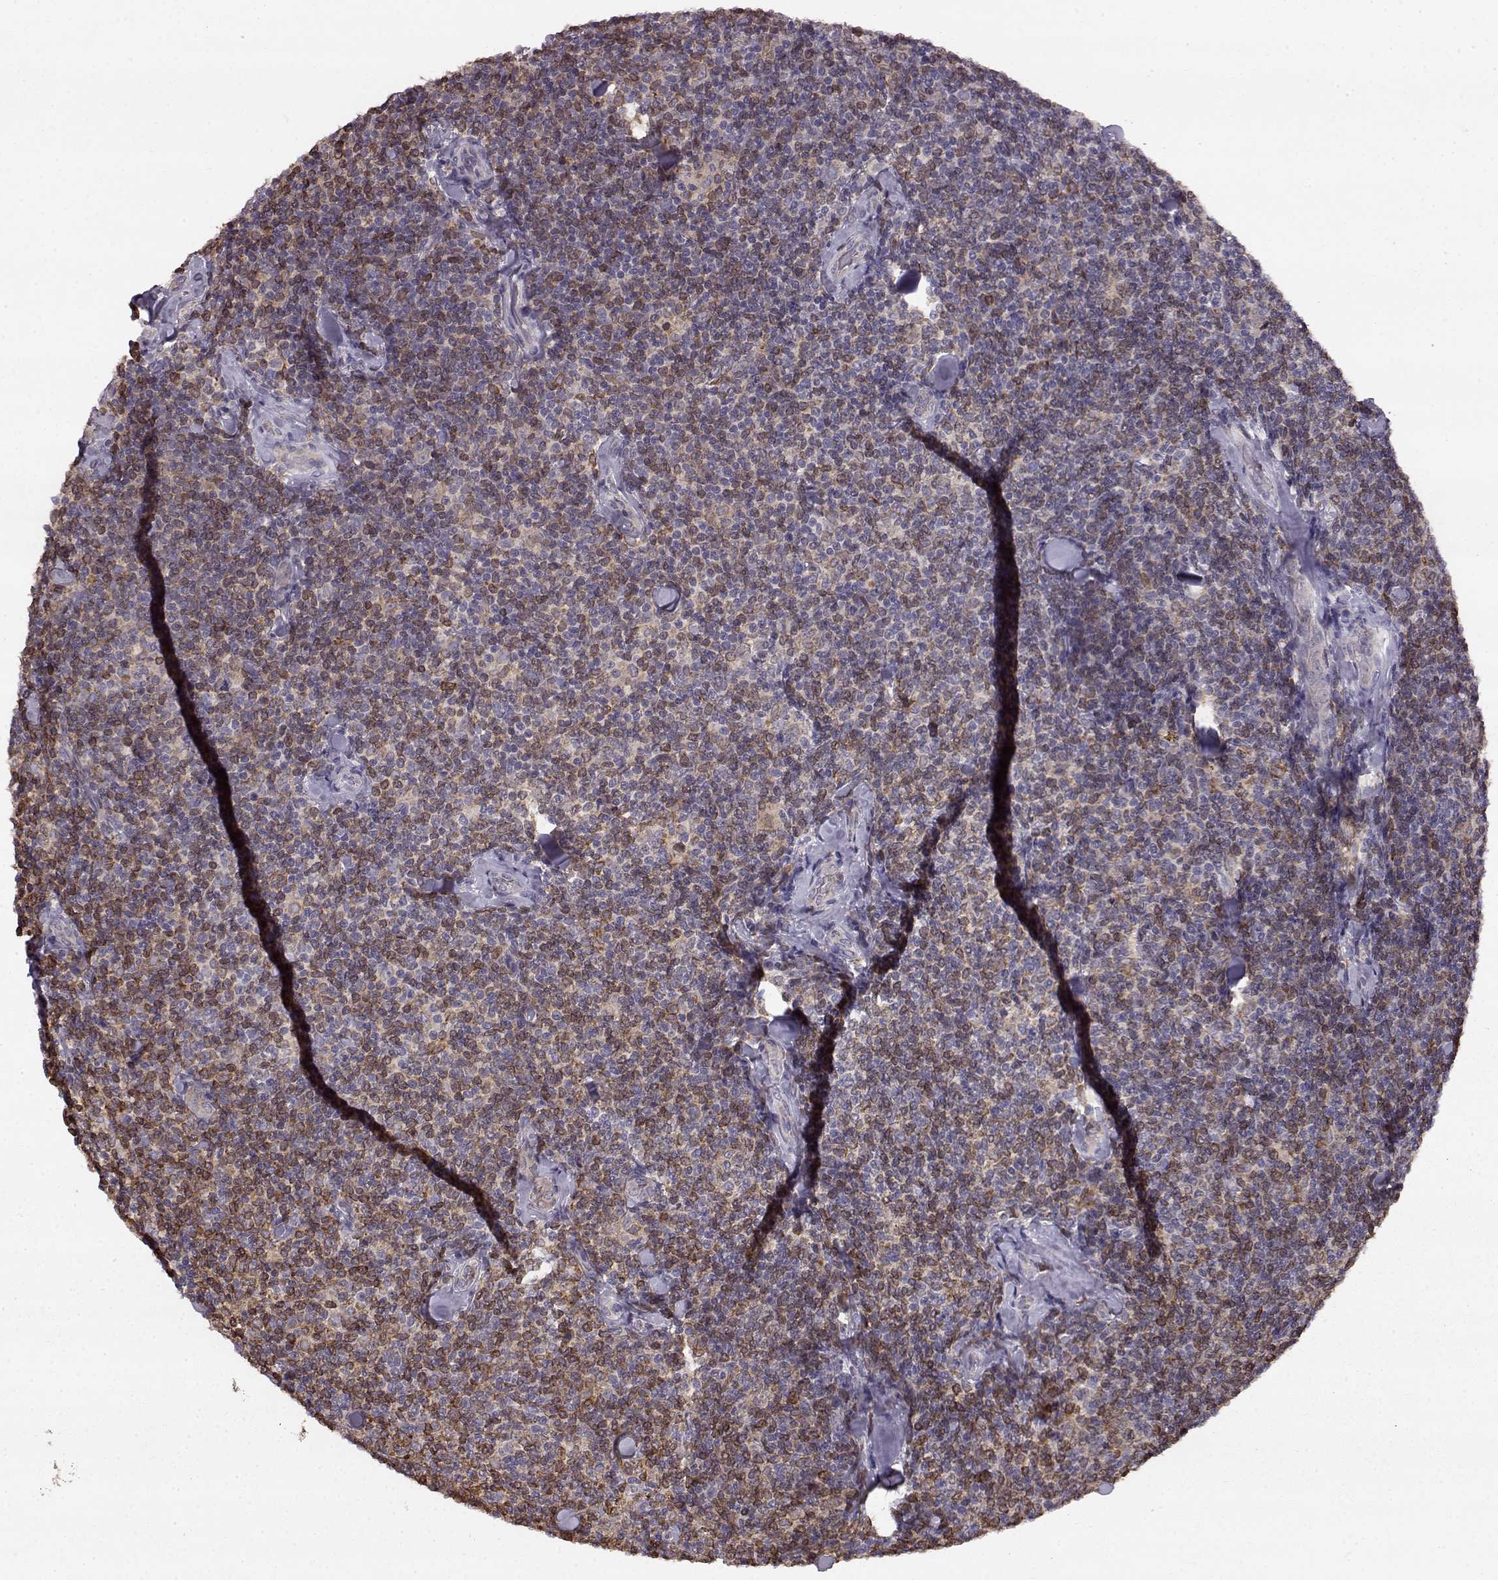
{"staining": {"intensity": "moderate", "quantity": ">75%", "location": "cytoplasmic/membranous"}, "tissue": "lymphoma", "cell_type": "Tumor cells", "image_type": "cancer", "snomed": [{"axis": "morphology", "description": "Malignant lymphoma, non-Hodgkin's type, Low grade"}, {"axis": "topography", "description": "Lymph node"}], "caption": "IHC image of neoplastic tissue: malignant lymphoma, non-Hodgkin's type (low-grade) stained using immunohistochemistry (IHC) reveals medium levels of moderate protein expression localized specifically in the cytoplasmic/membranous of tumor cells, appearing as a cytoplasmic/membranous brown color.", "gene": "SPAG17", "patient": {"sex": "female", "age": 56}}